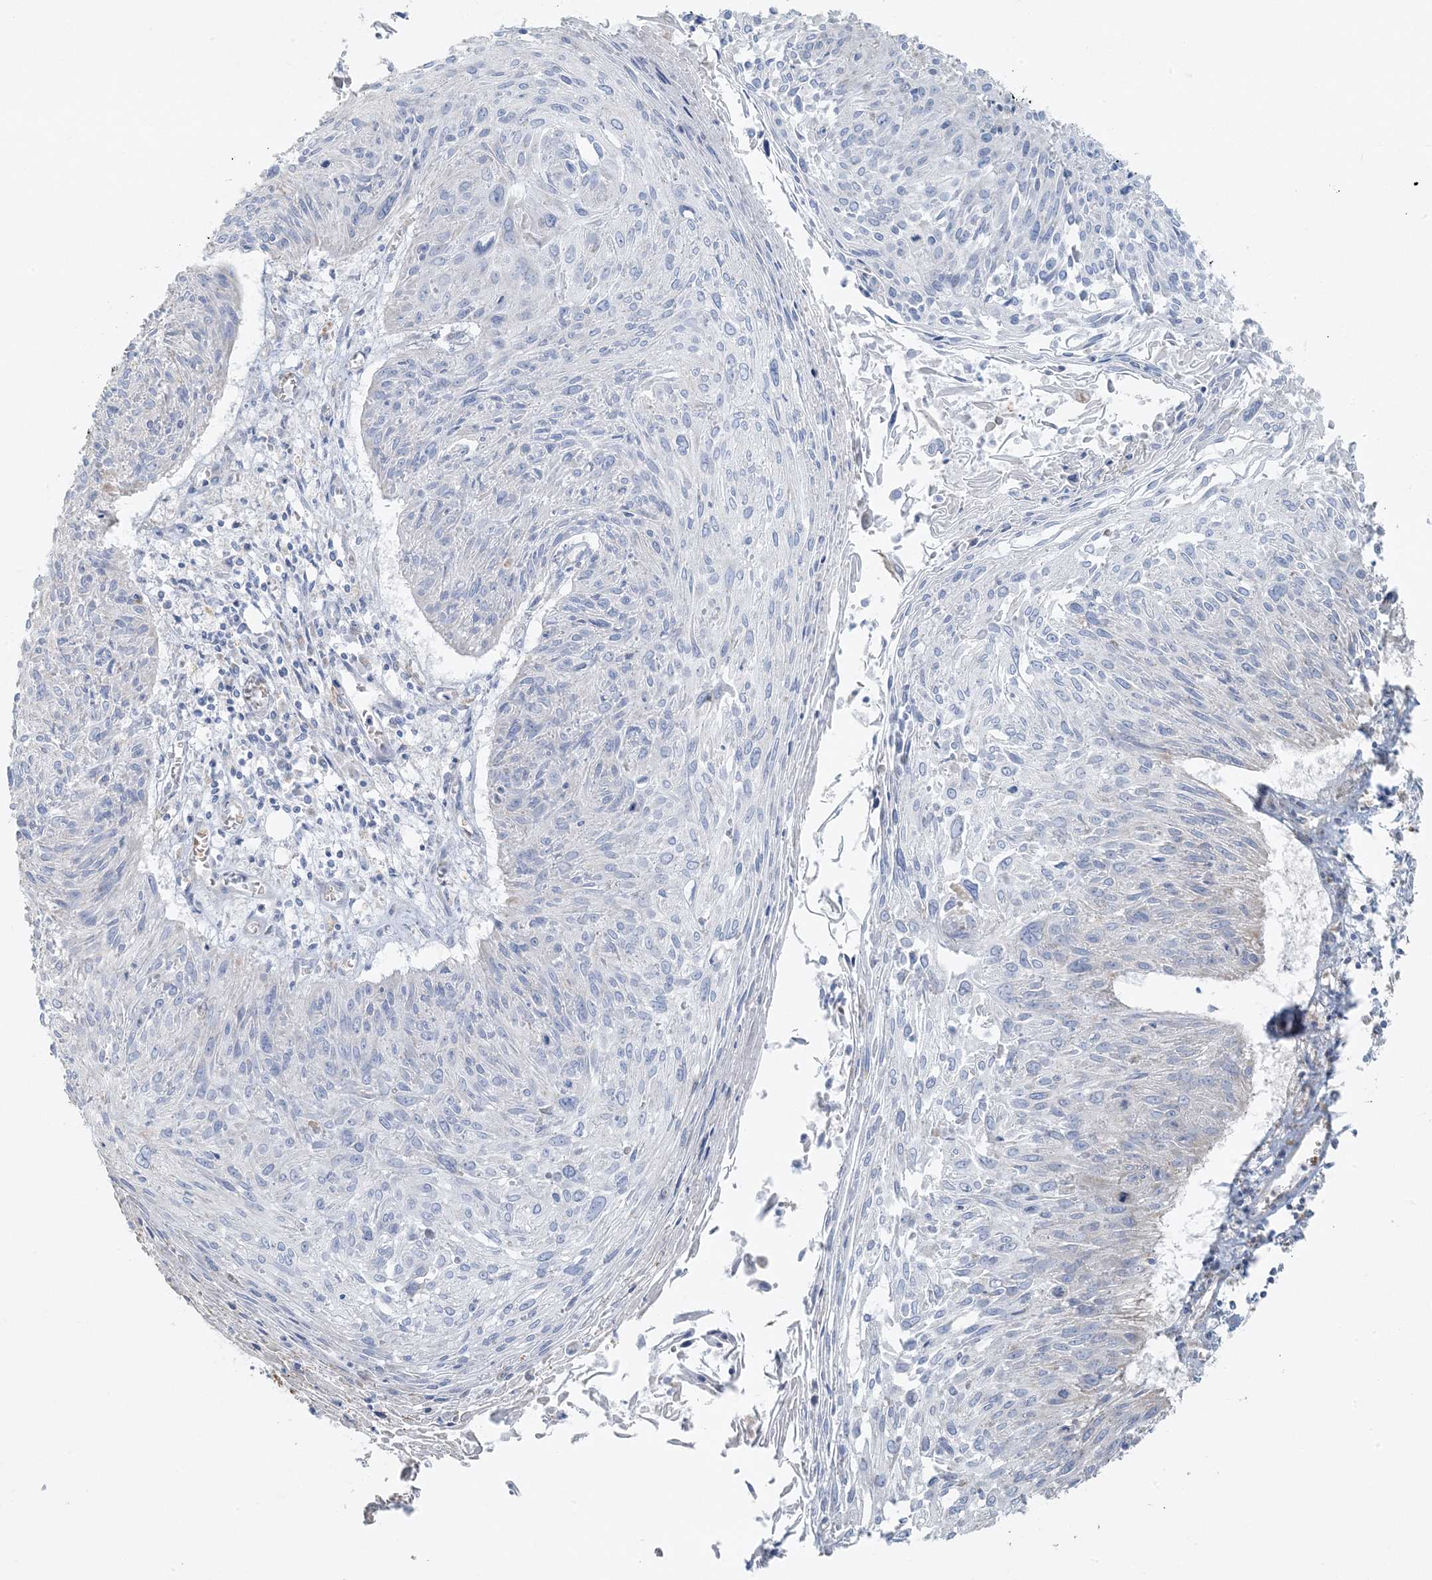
{"staining": {"intensity": "negative", "quantity": "none", "location": "none"}, "tissue": "cervical cancer", "cell_type": "Tumor cells", "image_type": "cancer", "snomed": [{"axis": "morphology", "description": "Squamous cell carcinoma, NOS"}, {"axis": "topography", "description": "Cervix"}], "caption": "This image is of squamous cell carcinoma (cervical) stained with immunohistochemistry (IHC) to label a protein in brown with the nuclei are counter-stained blue. There is no positivity in tumor cells.", "gene": "PIK3R4", "patient": {"sex": "female", "age": 51}}